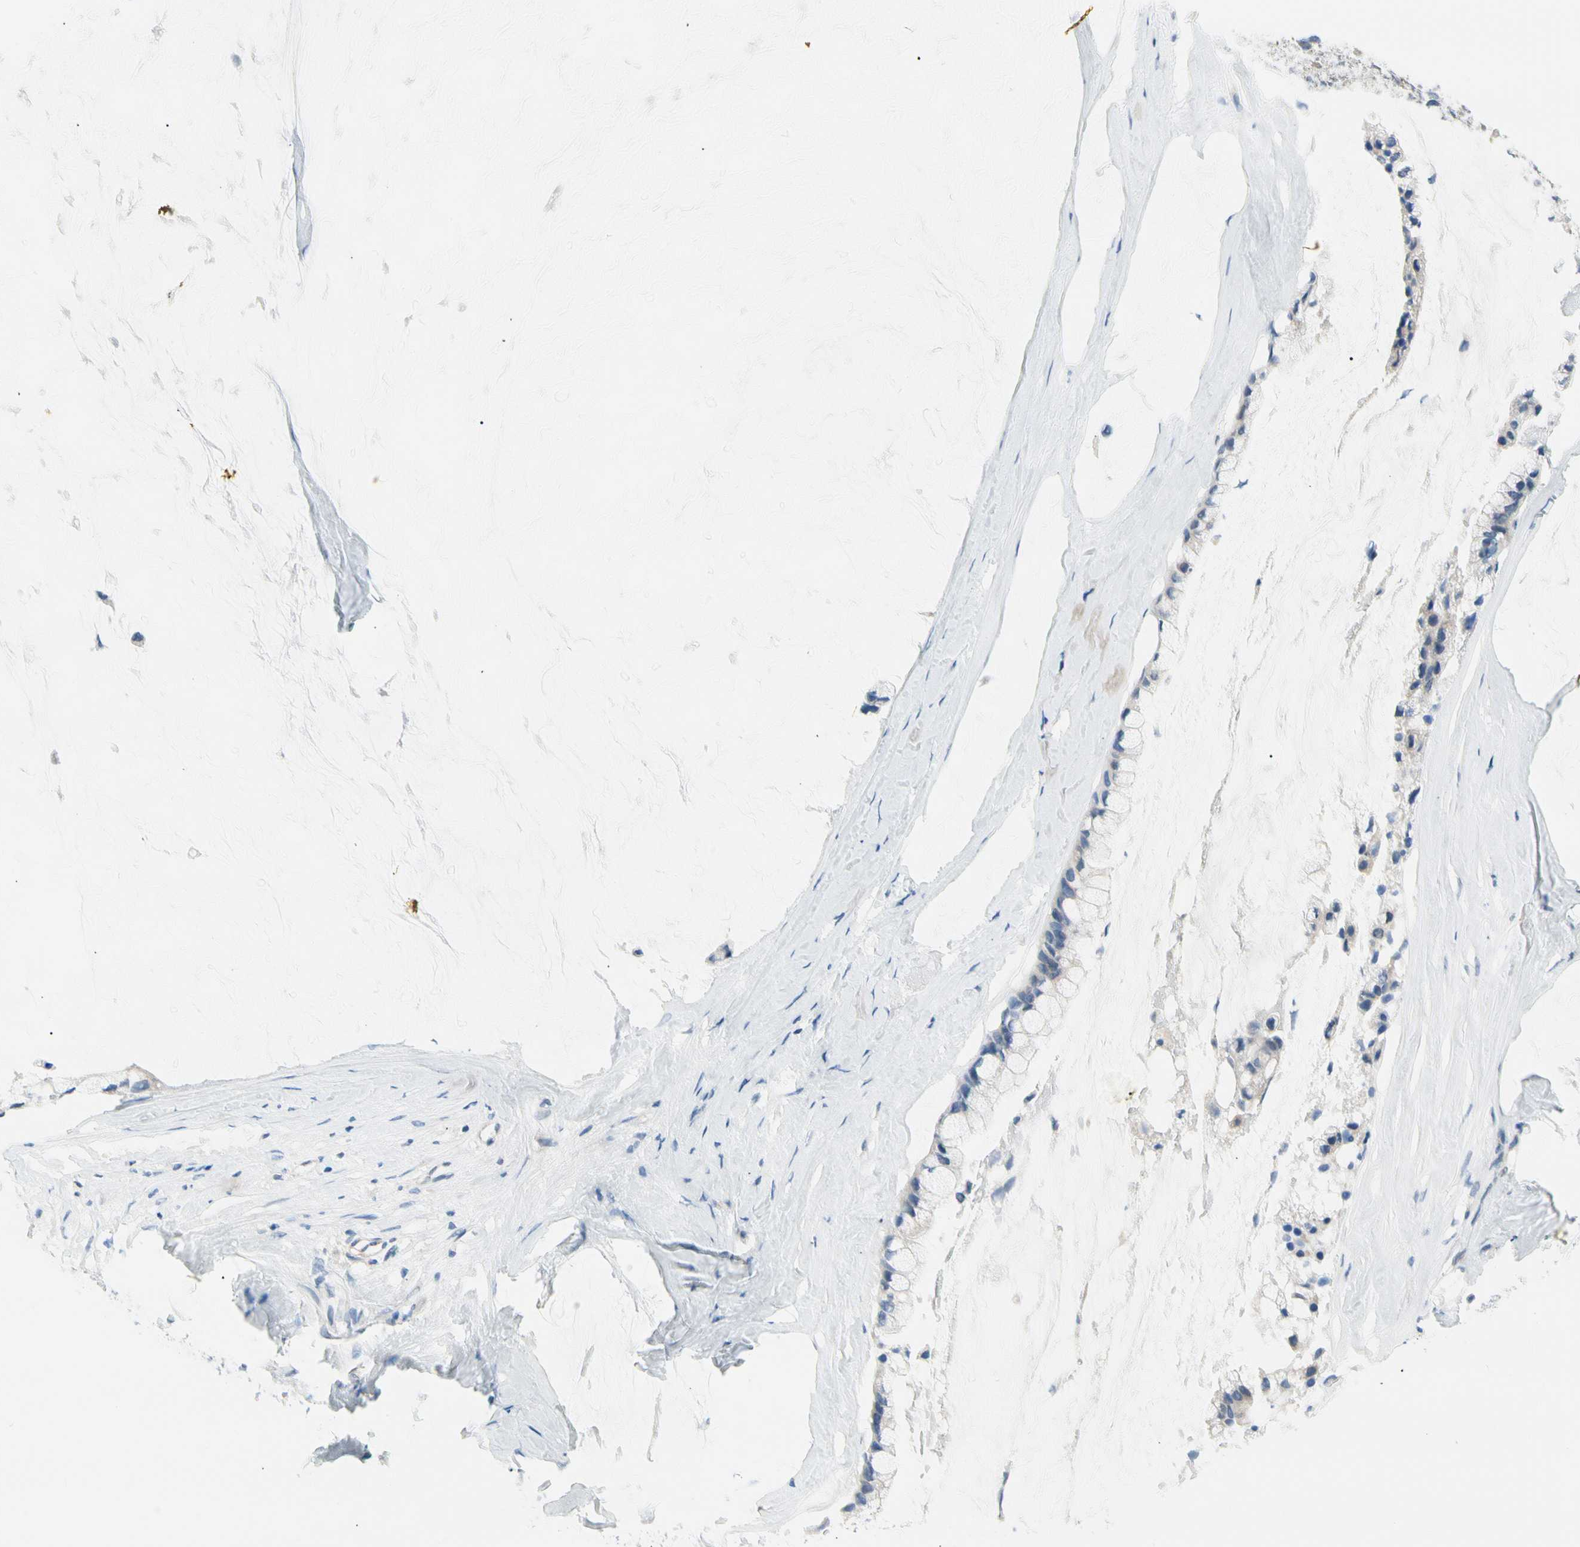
{"staining": {"intensity": "negative", "quantity": "none", "location": "none"}, "tissue": "ovarian cancer", "cell_type": "Tumor cells", "image_type": "cancer", "snomed": [{"axis": "morphology", "description": "Cystadenocarcinoma, mucinous, NOS"}, {"axis": "topography", "description": "Ovary"}], "caption": "Photomicrograph shows no significant protein expression in tumor cells of ovarian cancer (mucinous cystadenocarcinoma). Brightfield microscopy of immunohistochemistry stained with DAB (3,3'-diaminobenzidine) (brown) and hematoxylin (blue), captured at high magnification.", "gene": "STXBP1", "patient": {"sex": "female", "age": 39}}